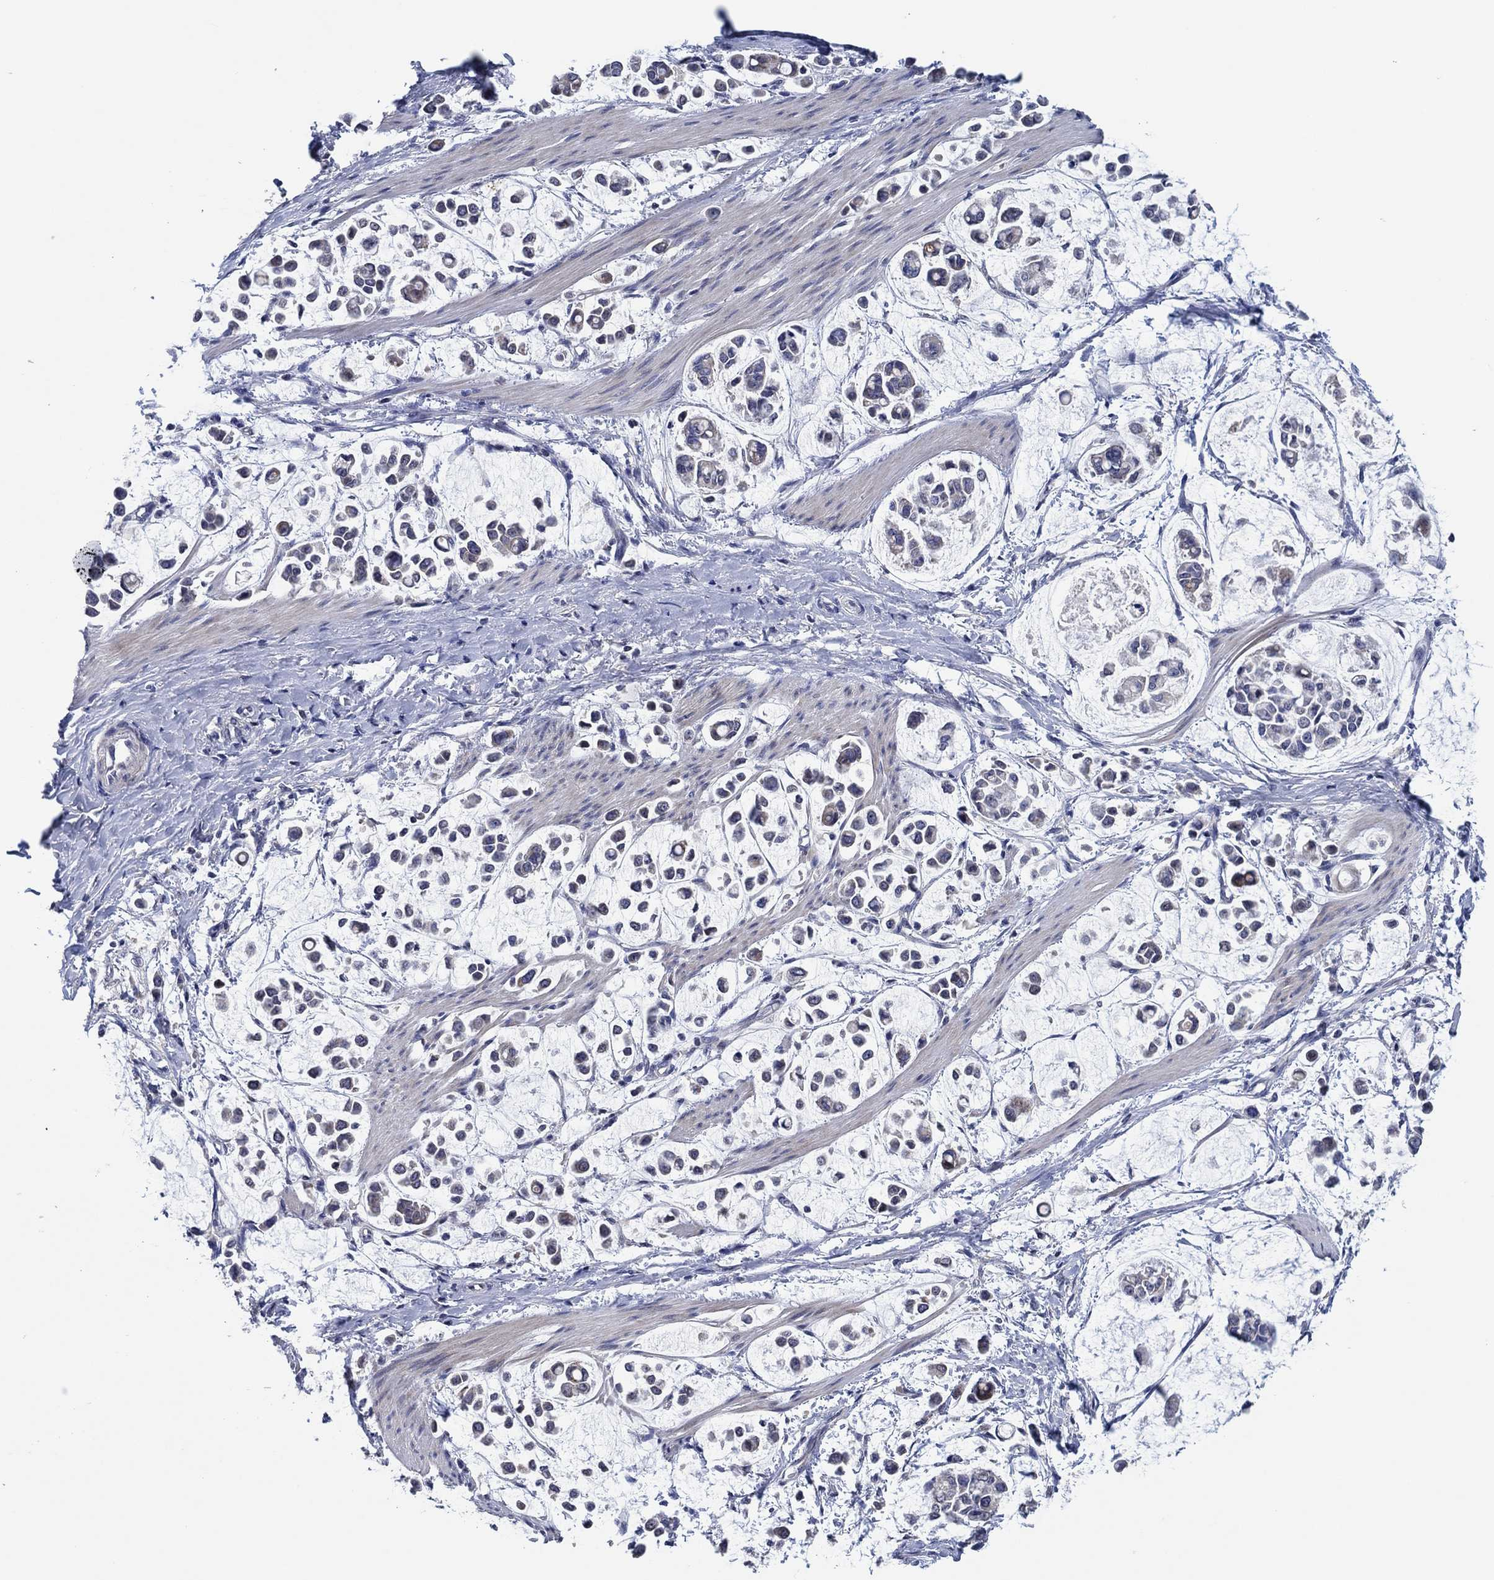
{"staining": {"intensity": "negative", "quantity": "none", "location": "none"}, "tissue": "stomach cancer", "cell_type": "Tumor cells", "image_type": "cancer", "snomed": [{"axis": "morphology", "description": "Adenocarcinoma, NOS"}, {"axis": "topography", "description": "Stomach"}], "caption": "IHC histopathology image of neoplastic tissue: stomach cancer (adenocarcinoma) stained with DAB (3,3'-diaminobenzidine) demonstrates no significant protein positivity in tumor cells.", "gene": "PRRT3", "patient": {"sex": "male", "age": 82}}